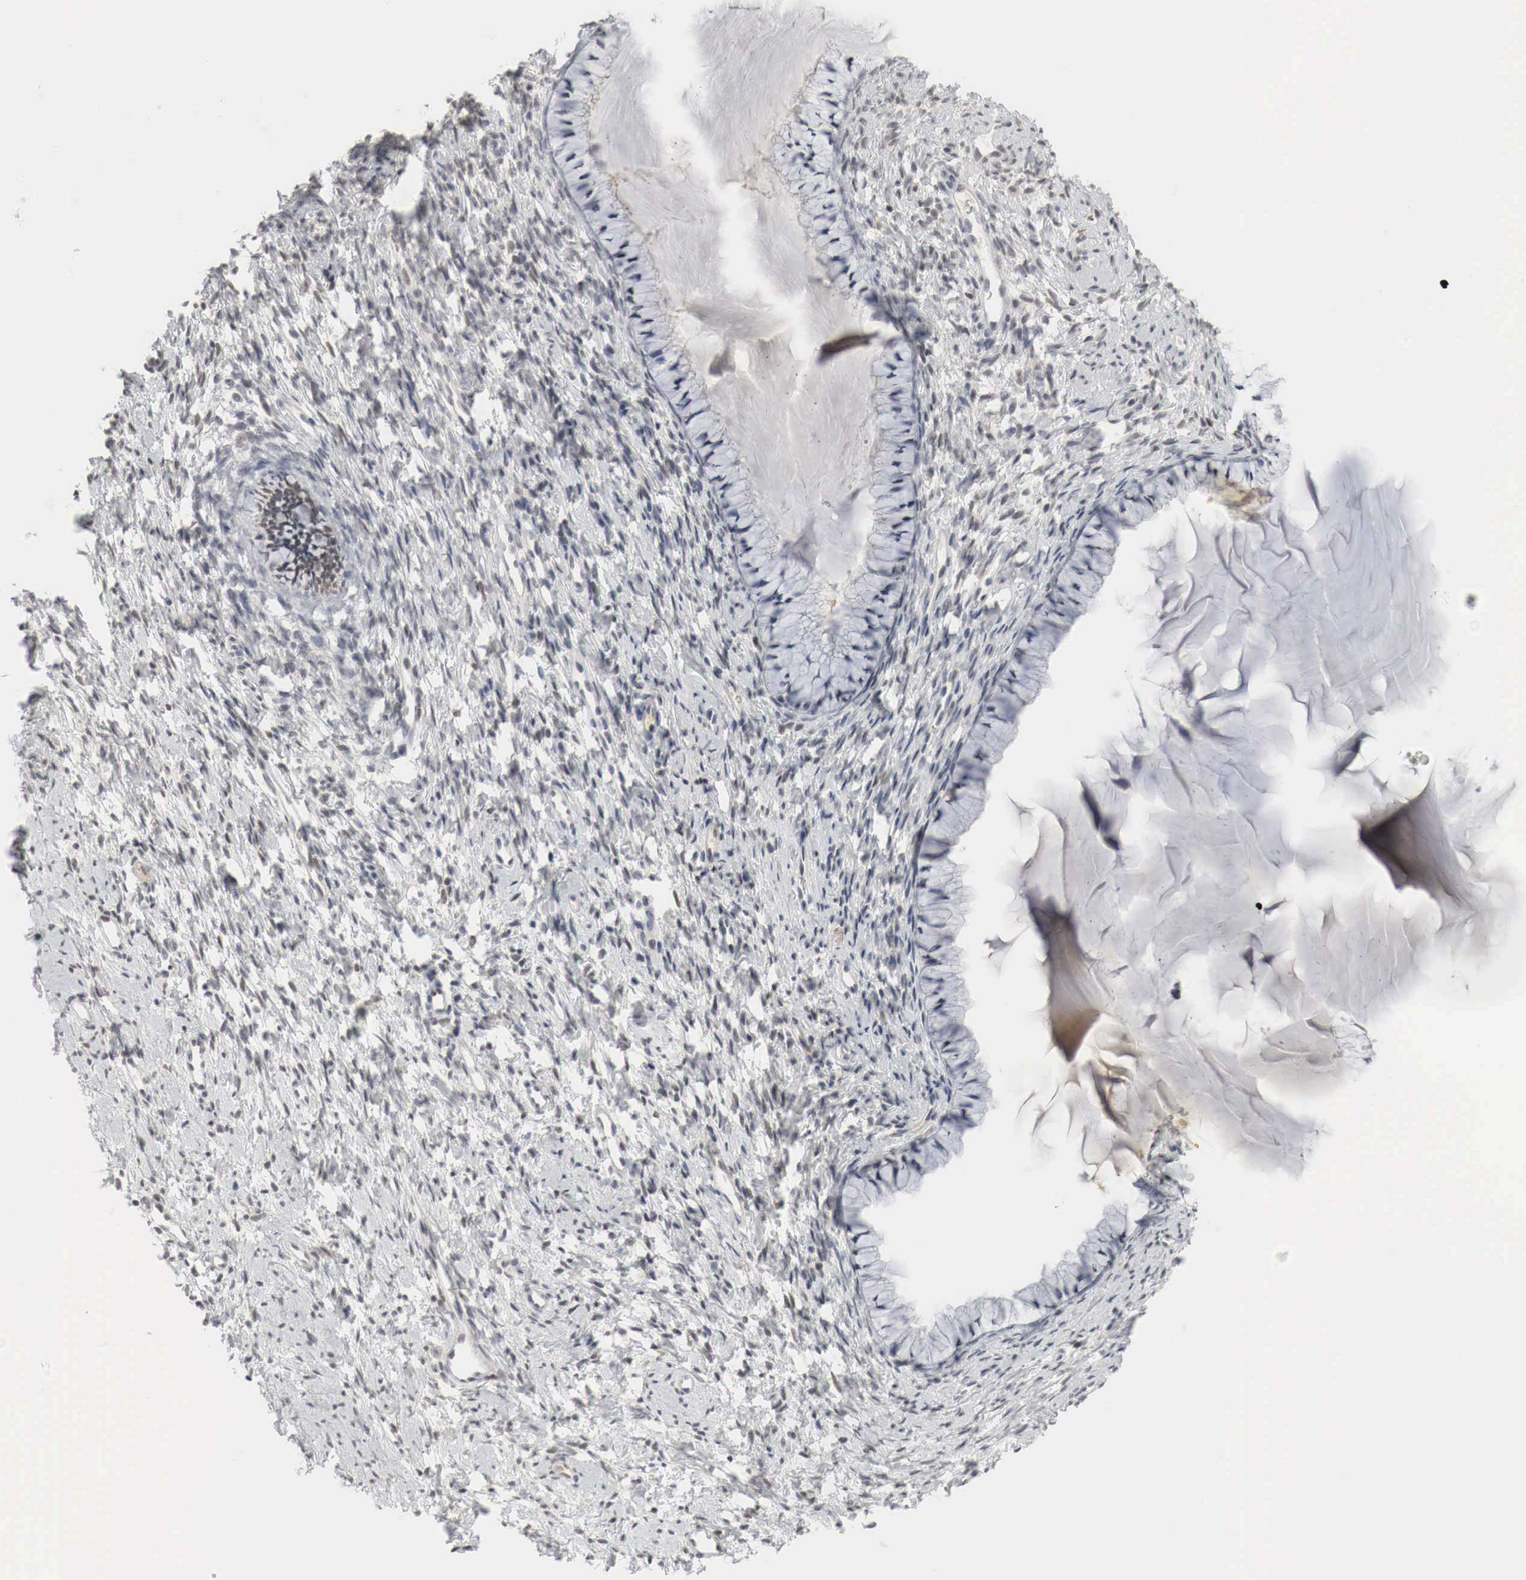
{"staining": {"intensity": "negative", "quantity": "none", "location": "none"}, "tissue": "cervix", "cell_type": "Glandular cells", "image_type": "normal", "snomed": [{"axis": "morphology", "description": "Normal tissue, NOS"}, {"axis": "topography", "description": "Cervix"}], "caption": "The histopathology image exhibits no staining of glandular cells in normal cervix. (DAB immunohistochemistry (IHC) visualized using brightfield microscopy, high magnification).", "gene": "MYC", "patient": {"sex": "female", "age": 82}}